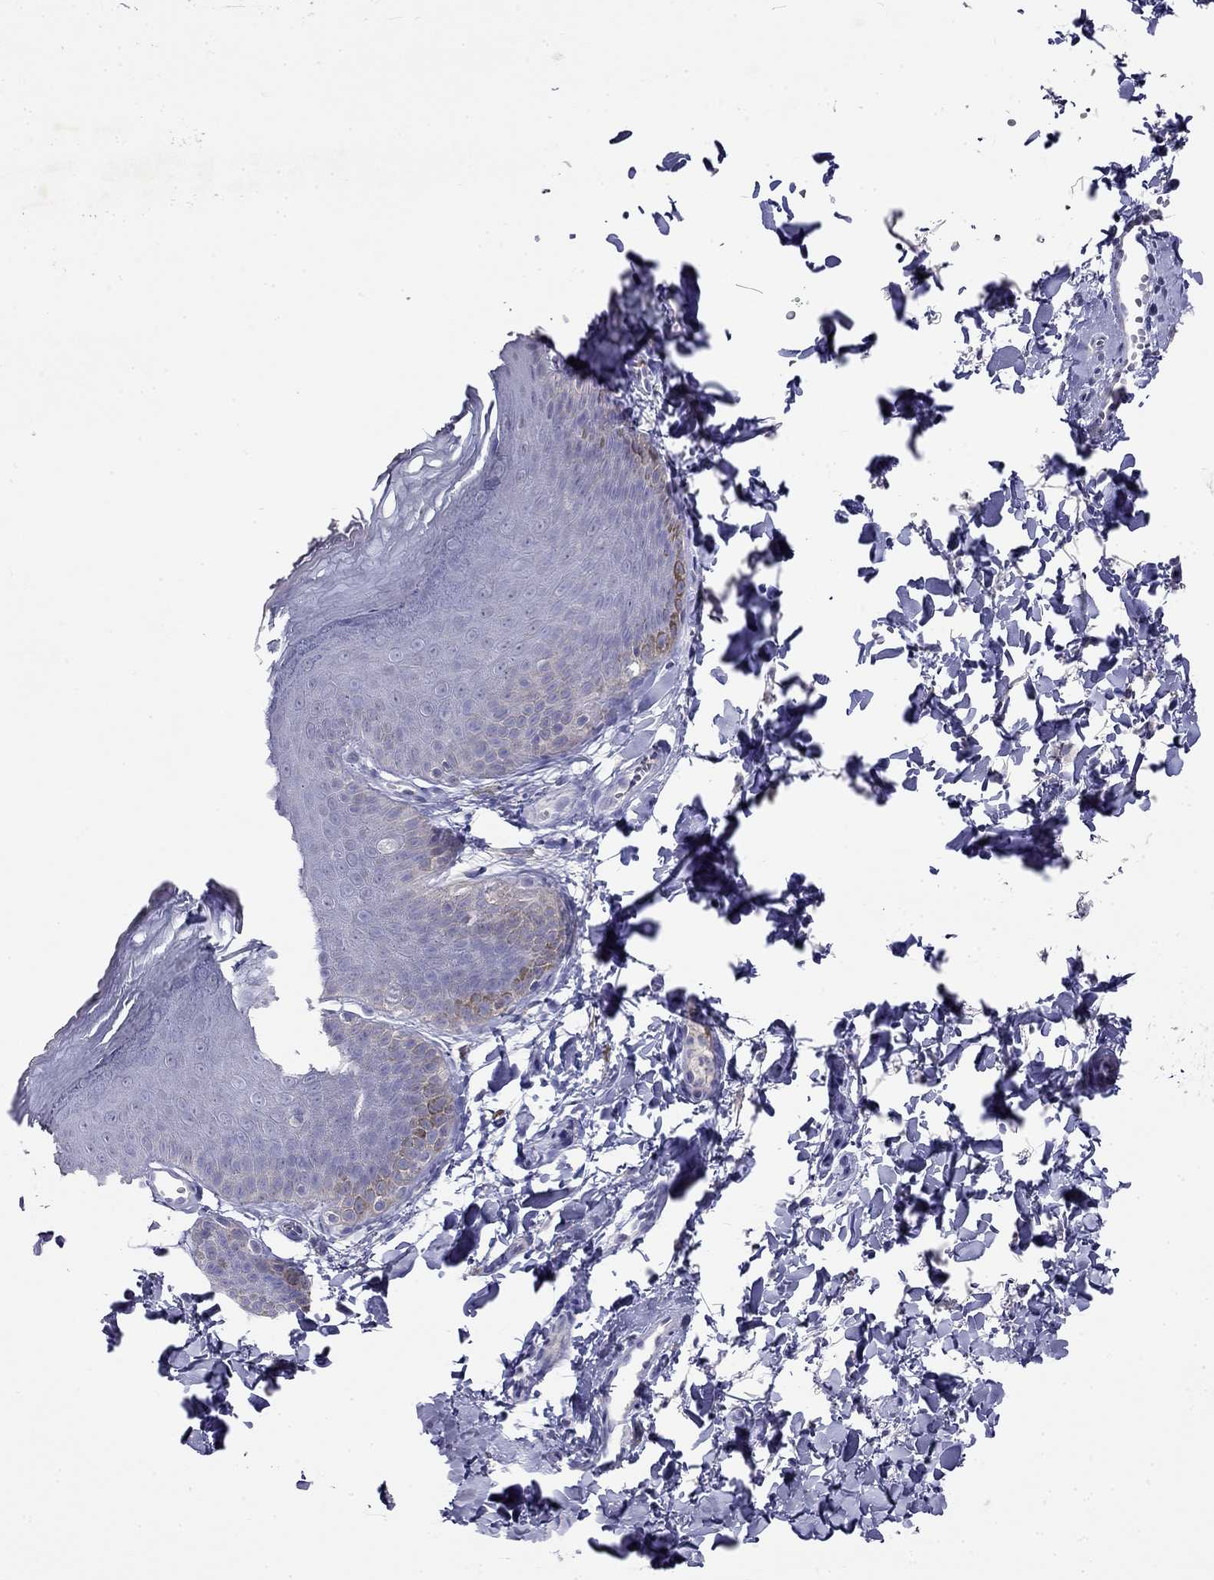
{"staining": {"intensity": "negative", "quantity": "none", "location": "none"}, "tissue": "skin", "cell_type": "Epidermal cells", "image_type": "normal", "snomed": [{"axis": "morphology", "description": "Normal tissue, NOS"}, {"axis": "topography", "description": "Anal"}], "caption": "The histopathology image shows no significant staining in epidermal cells of skin. (Stains: DAB immunohistochemistry with hematoxylin counter stain, Microscopy: brightfield microscopy at high magnification).", "gene": "LY6H", "patient": {"sex": "male", "age": 53}}